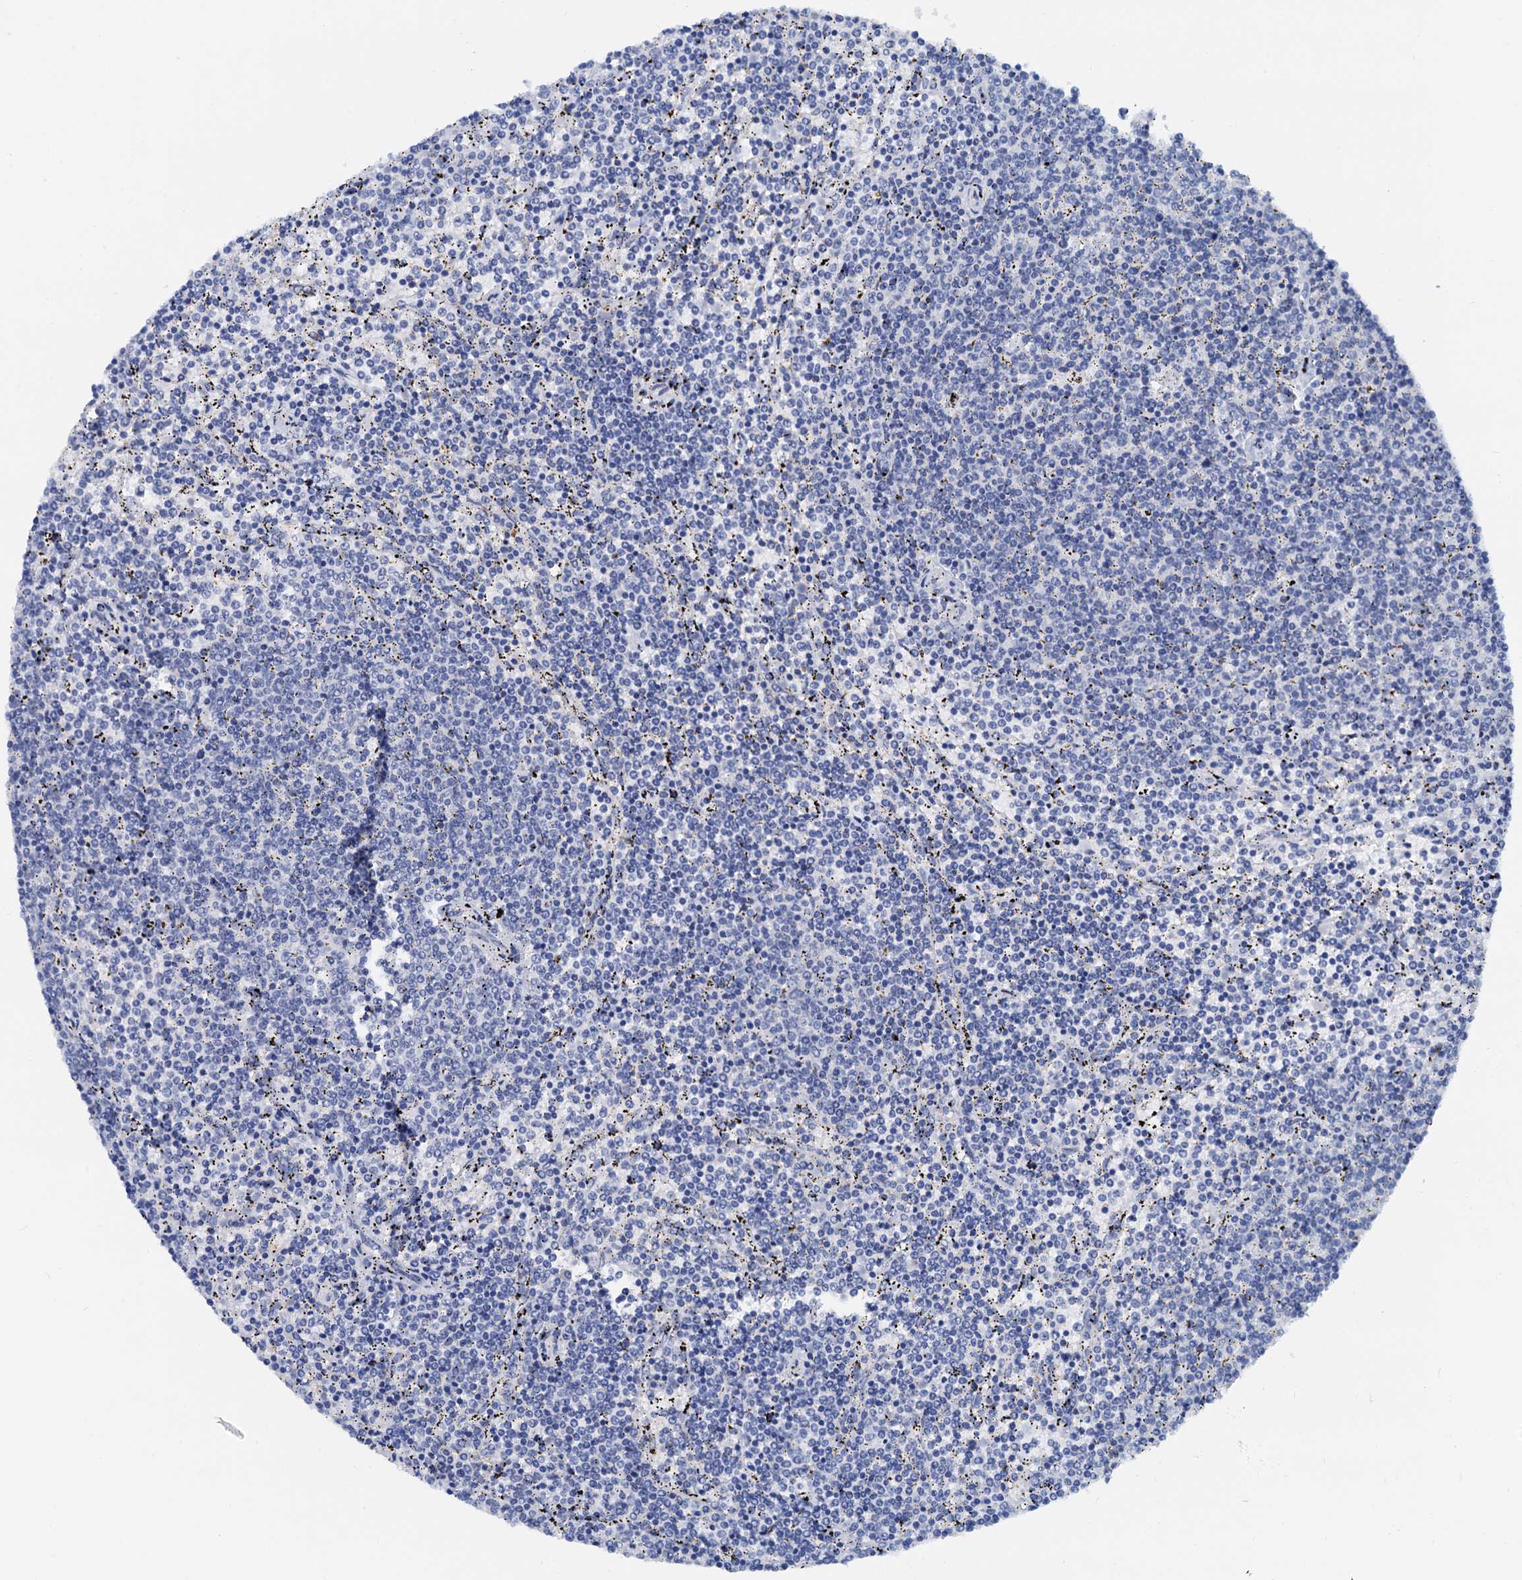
{"staining": {"intensity": "negative", "quantity": "none", "location": "none"}, "tissue": "lymphoma", "cell_type": "Tumor cells", "image_type": "cancer", "snomed": [{"axis": "morphology", "description": "Malignant lymphoma, non-Hodgkin's type, Low grade"}, {"axis": "topography", "description": "Spleen"}], "caption": "Immunohistochemistry of low-grade malignant lymphoma, non-Hodgkin's type demonstrates no expression in tumor cells.", "gene": "PTGES3", "patient": {"sex": "female", "age": 50}}